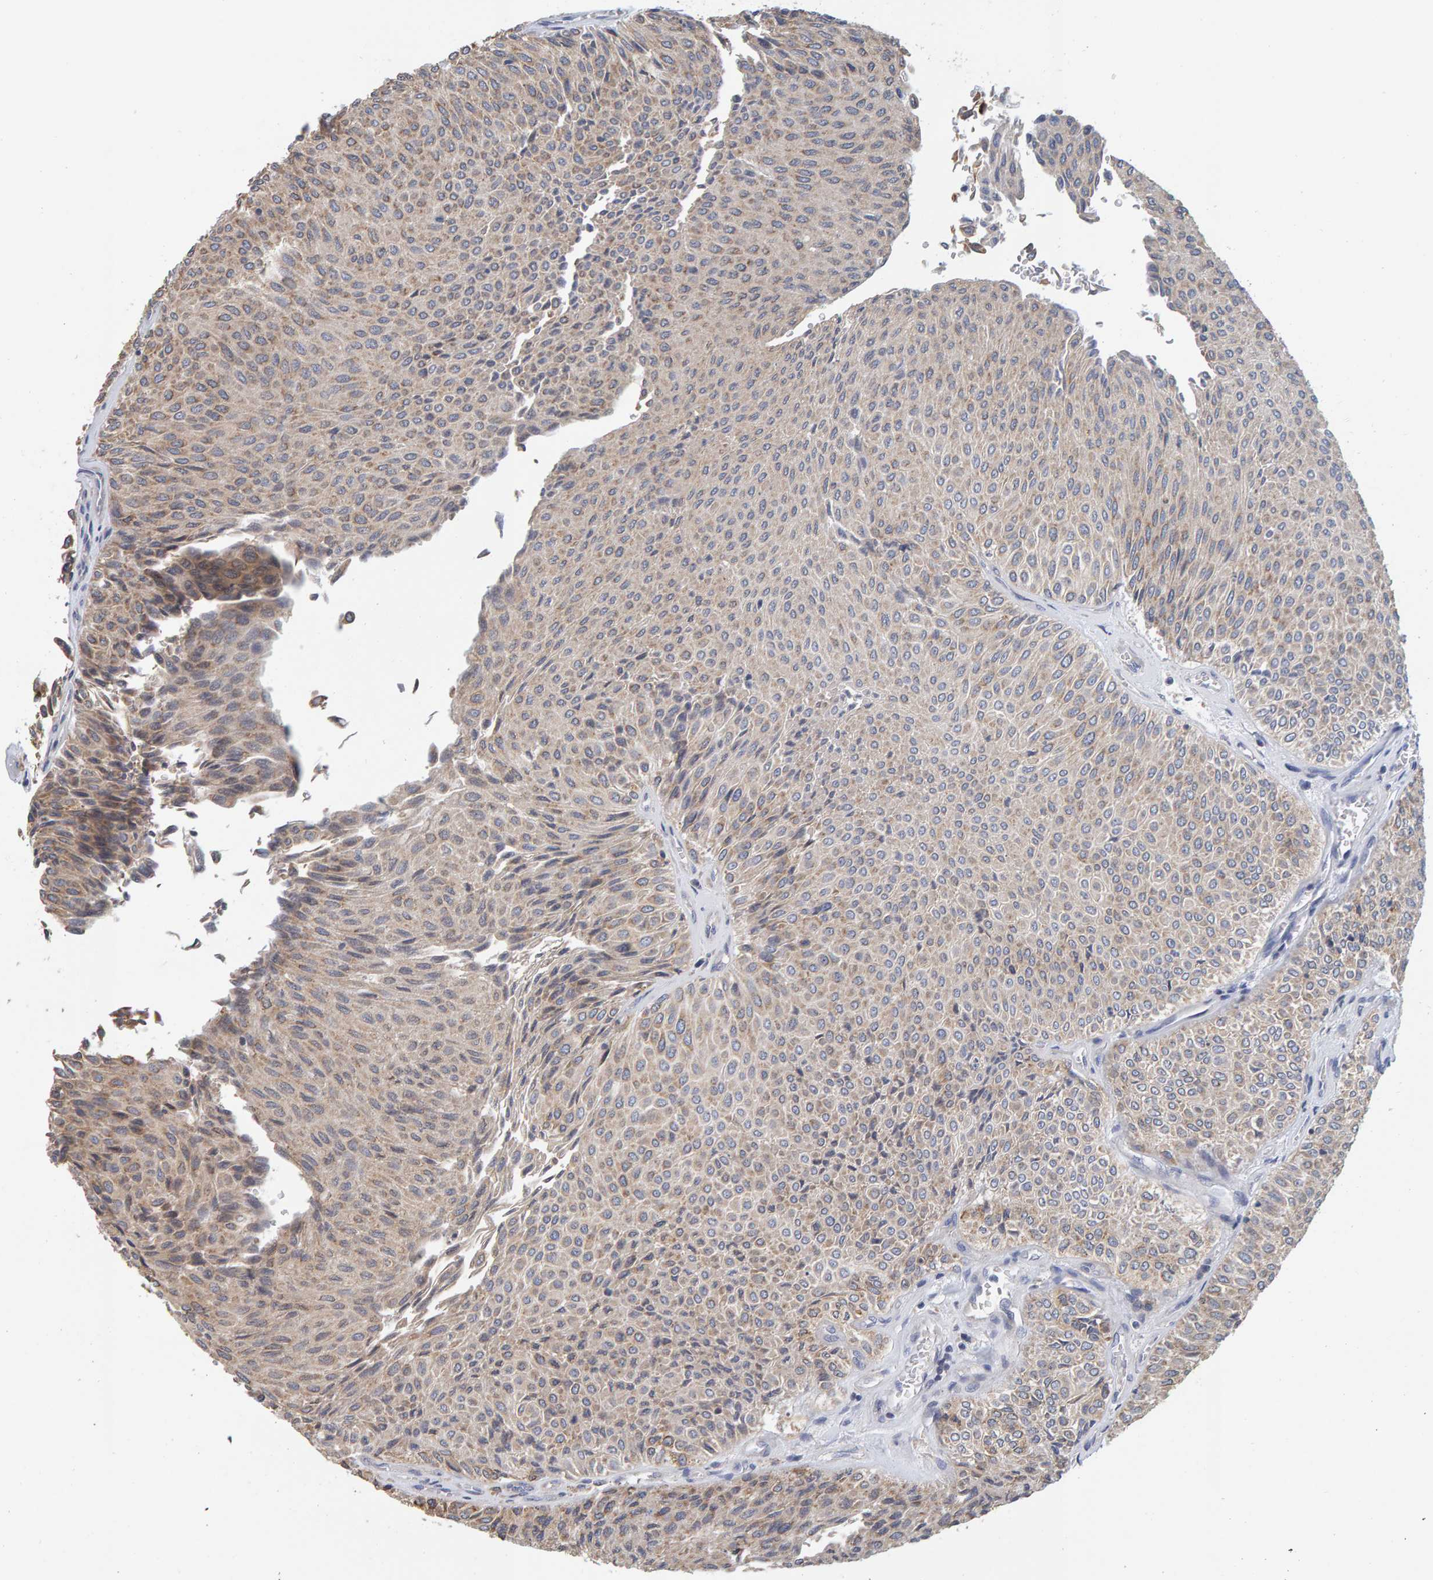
{"staining": {"intensity": "weak", "quantity": ">75%", "location": "cytoplasmic/membranous"}, "tissue": "urothelial cancer", "cell_type": "Tumor cells", "image_type": "cancer", "snomed": [{"axis": "morphology", "description": "Urothelial carcinoma, Low grade"}, {"axis": "topography", "description": "Urinary bladder"}], "caption": "Urothelial cancer stained for a protein (brown) demonstrates weak cytoplasmic/membranous positive positivity in approximately >75% of tumor cells.", "gene": "SGPL1", "patient": {"sex": "male", "age": 78}}